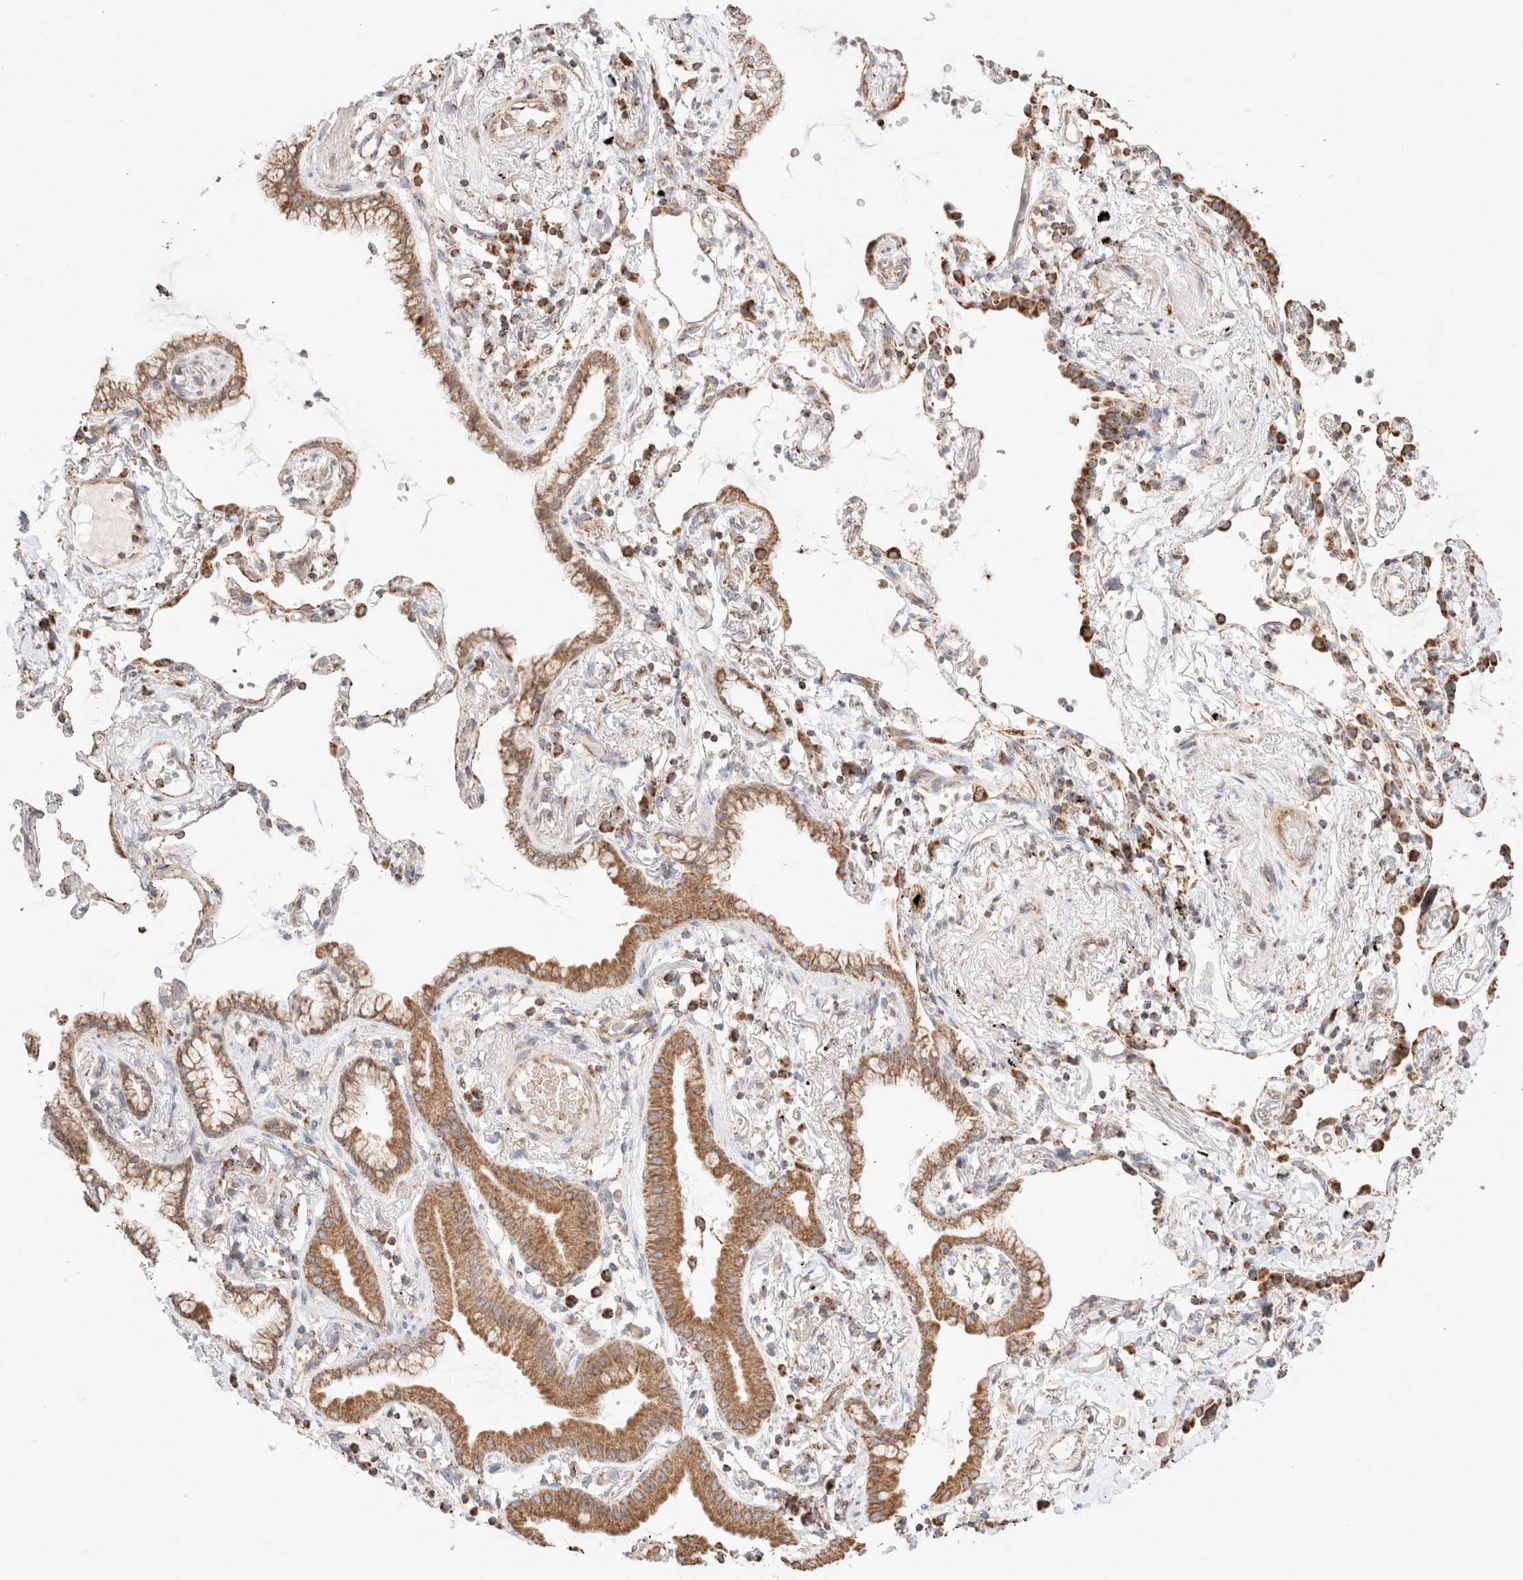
{"staining": {"intensity": "moderate", "quantity": ">75%", "location": "cytoplasmic/membranous"}, "tissue": "lung cancer", "cell_type": "Tumor cells", "image_type": "cancer", "snomed": [{"axis": "morphology", "description": "Adenocarcinoma, NOS"}, {"axis": "topography", "description": "Lung"}], "caption": "Immunohistochemistry of human adenocarcinoma (lung) displays medium levels of moderate cytoplasmic/membranous expression in approximately >75% of tumor cells. The protein is stained brown, and the nuclei are stained in blue (DAB IHC with brightfield microscopy, high magnification).", "gene": "TMPPE", "patient": {"sex": "female", "age": 70}}